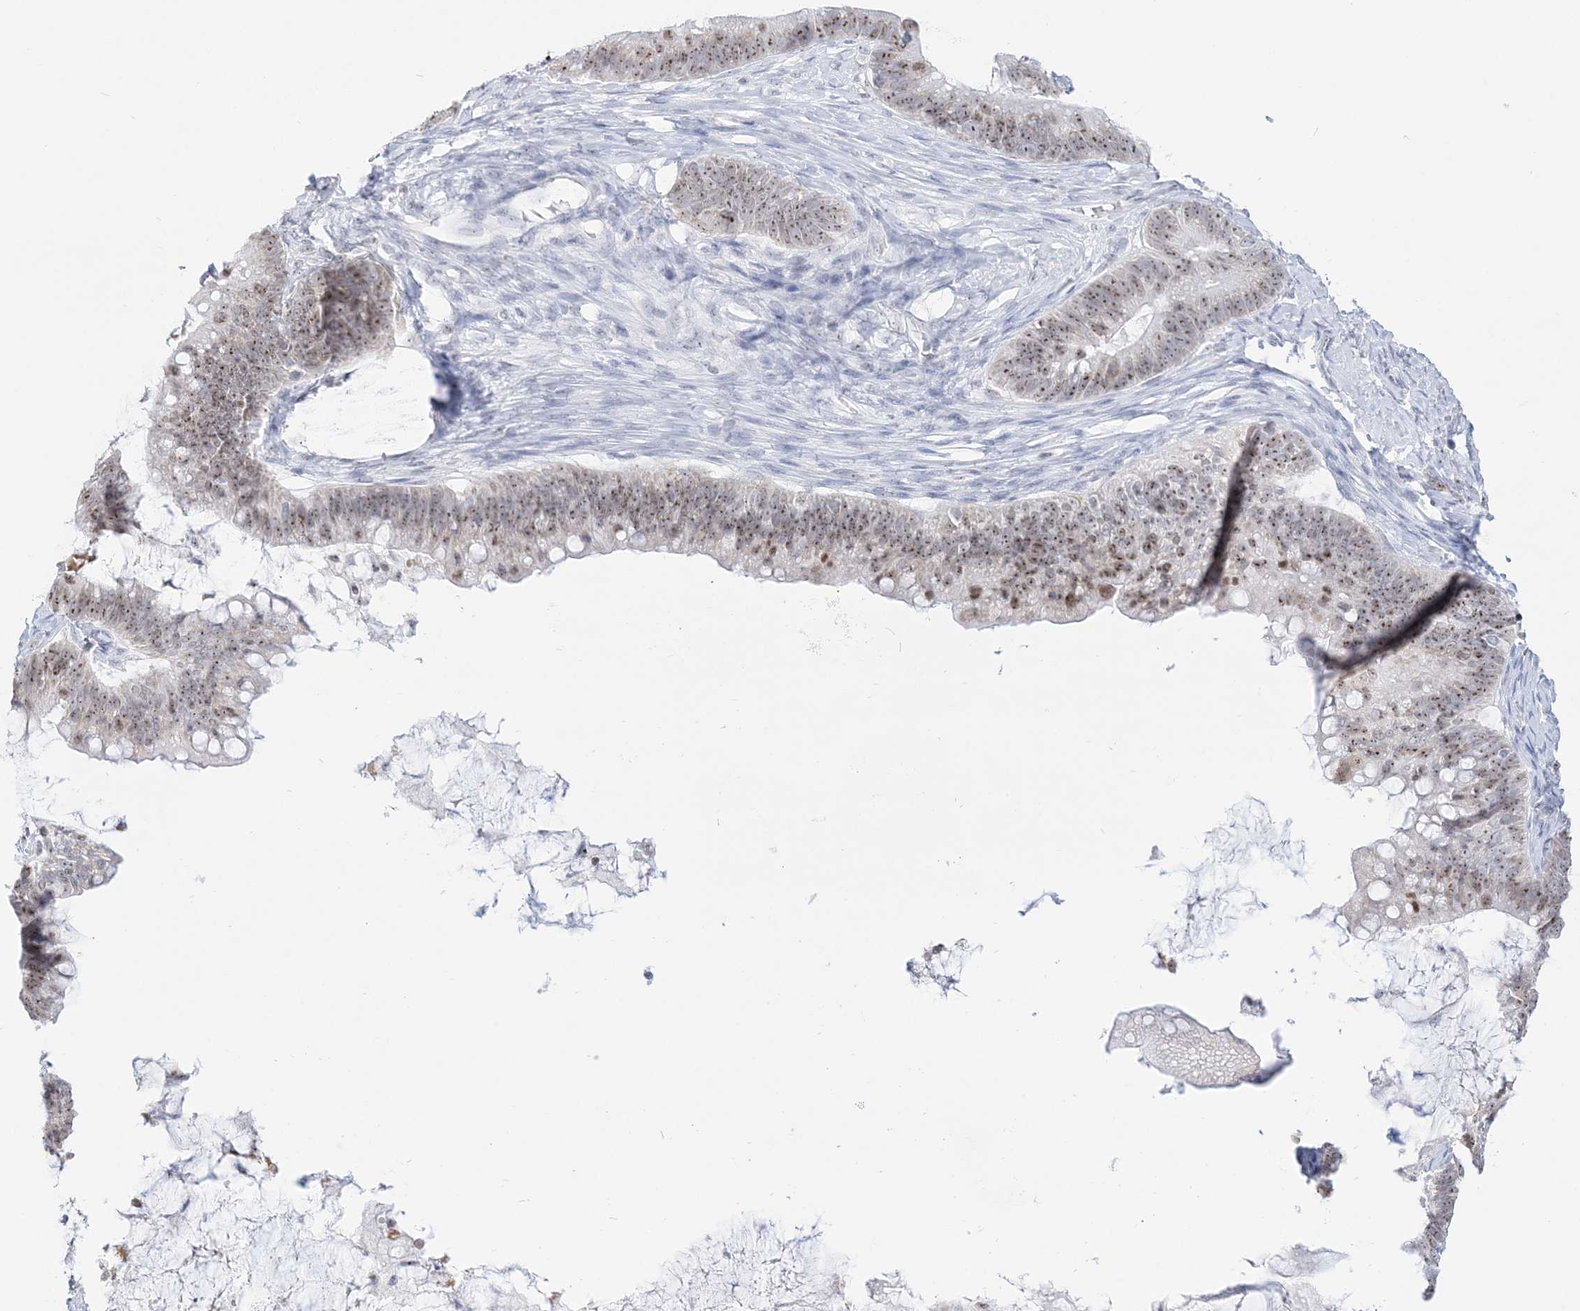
{"staining": {"intensity": "moderate", "quantity": ">75%", "location": "nuclear"}, "tissue": "ovarian cancer", "cell_type": "Tumor cells", "image_type": "cancer", "snomed": [{"axis": "morphology", "description": "Cystadenocarcinoma, mucinous, NOS"}, {"axis": "topography", "description": "Ovary"}], "caption": "This image exhibits ovarian cancer stained with immunohistochemistry to label a protein in brown. The nuclear of tumor cells show moderate positivity for the protein. Nuclei are counter-stained blue.", "gene": "DDX21", "patient": {"sex": "female", "age": 61}}